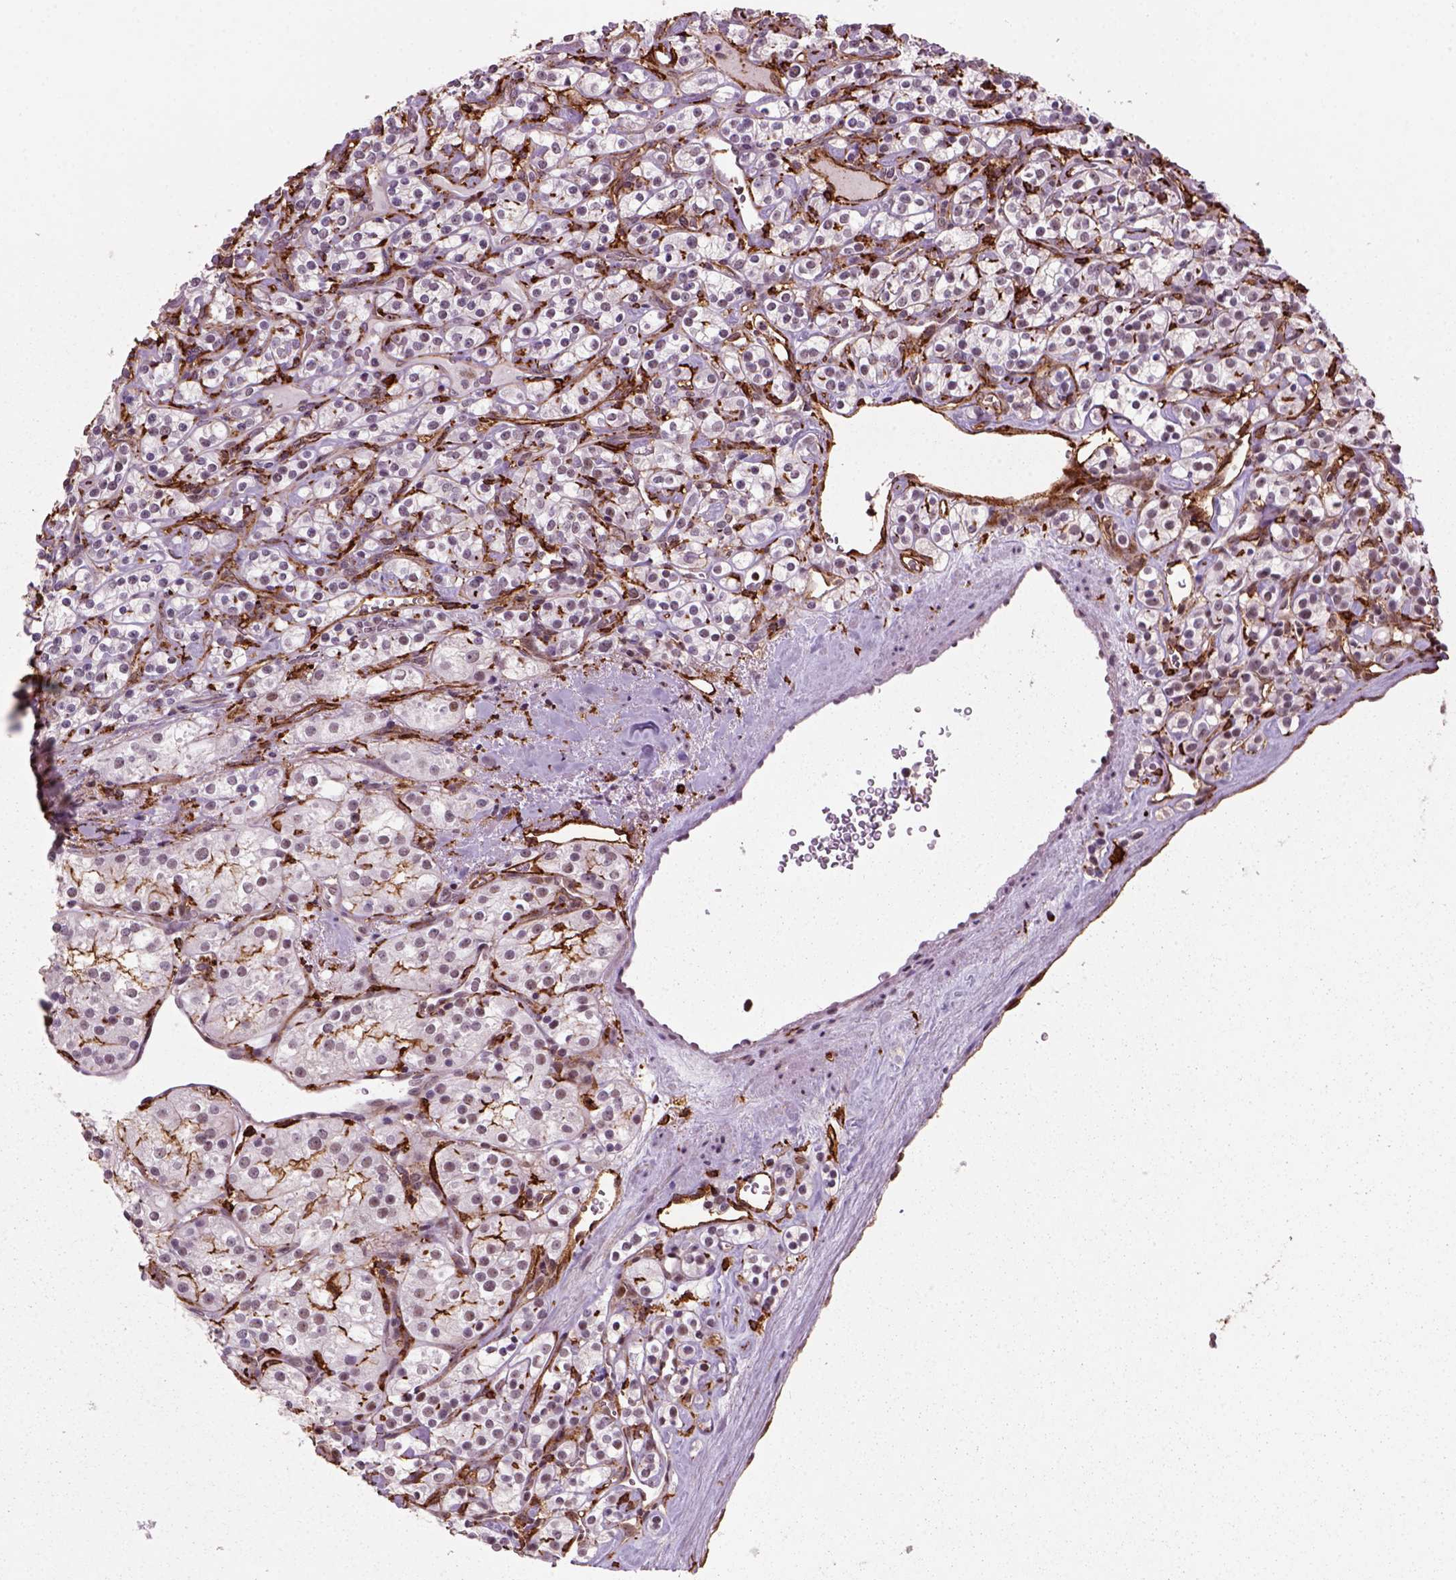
{"staining": {"intensity": "strong", "quantity": "<25%", "location": "cytoplasmic/membranous"}, "tissue": "renal cancer", "cell_type": "Tumor cells", "image_type": "cancer", "snomed": [{"axis": "morphology", "description": "Adenocarcinoma, NOS"}, {"axis": "topography", "description": "Kidney"}], "caption": "There is medium levels of strong cytoplasmic/membranous positivity in tumor cells of renal adenocarcinoma, as demonstrated by immunohistochemical staining (brown color).", "gene": "MARCKS", "patient": {"sex": "male", "age": 77}}